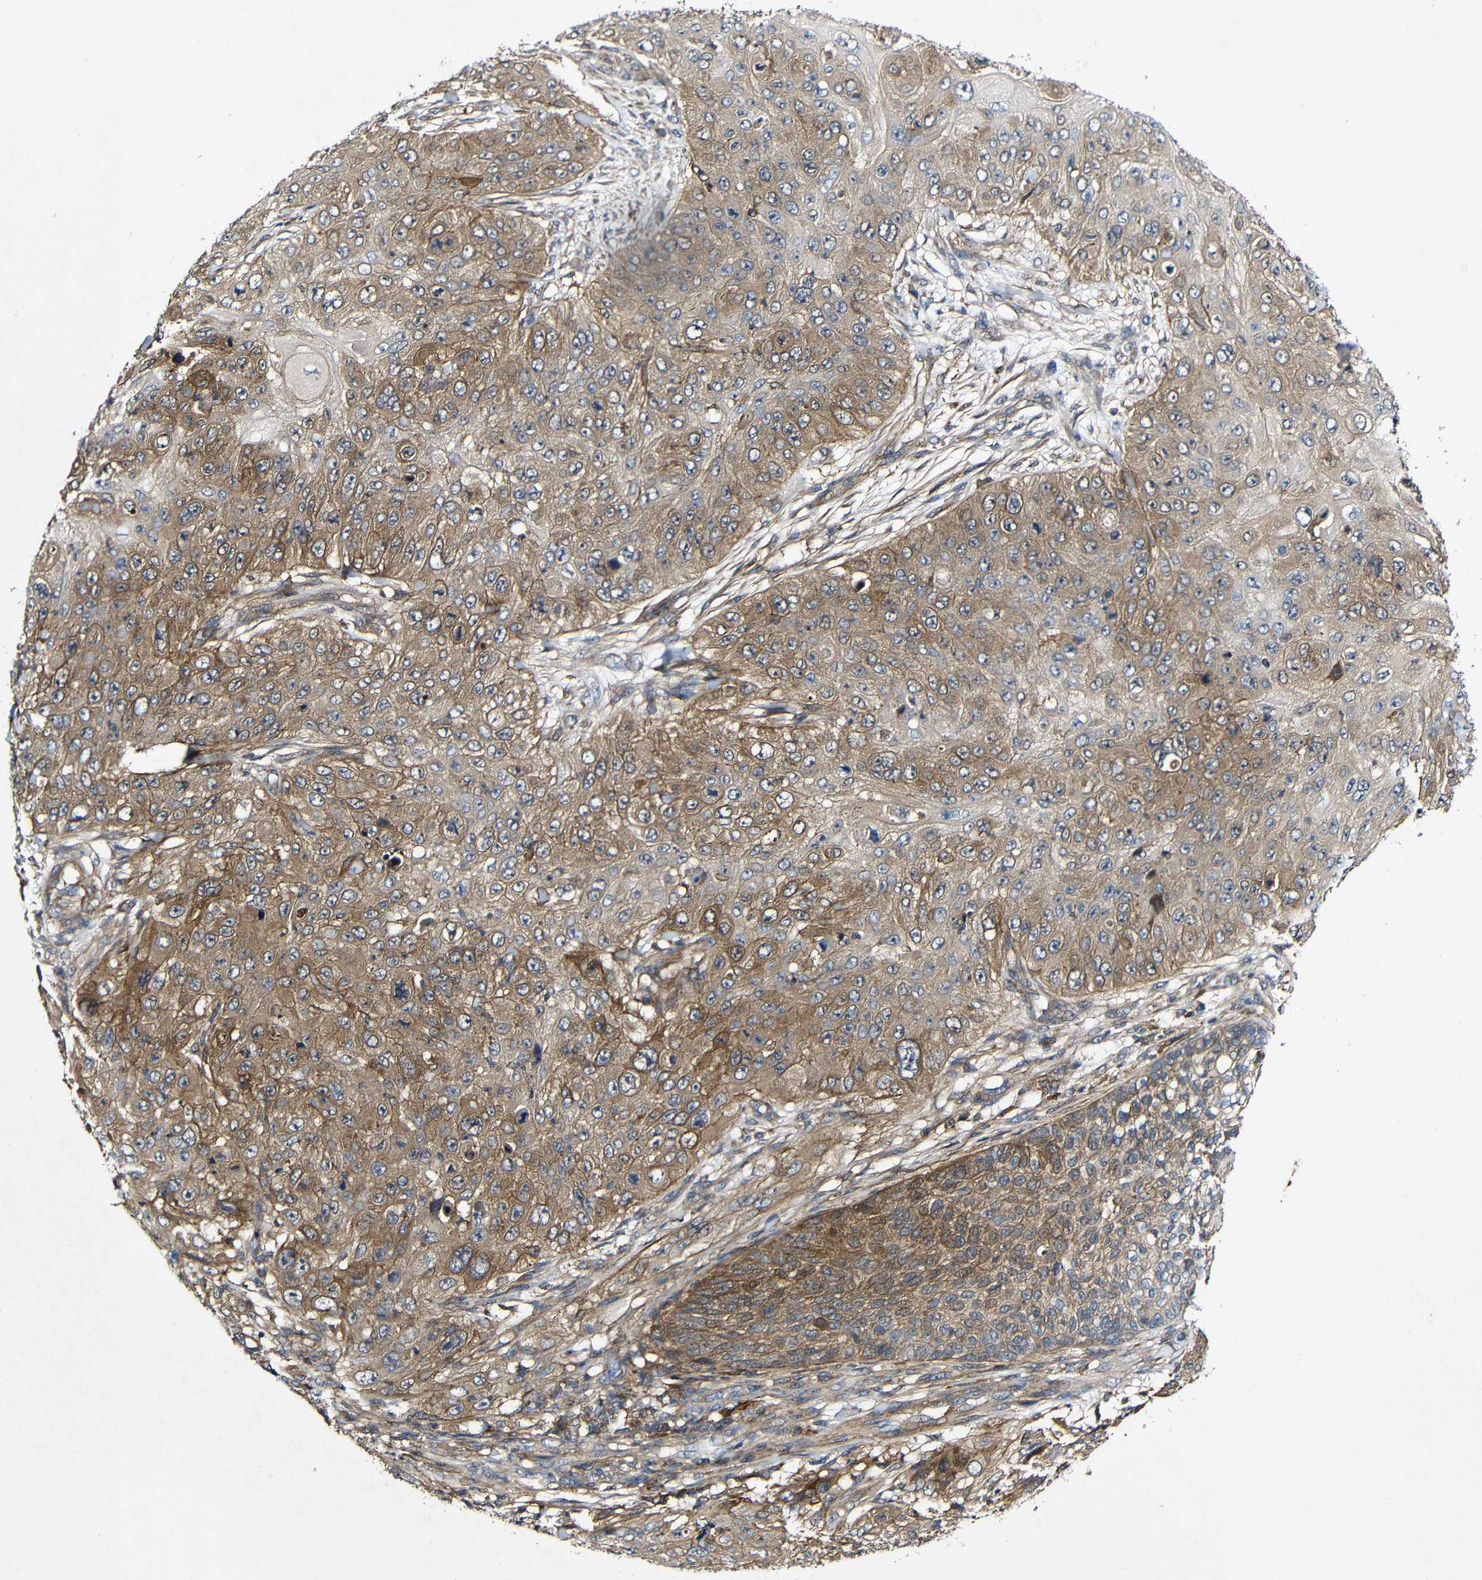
{"staining": {"intensity": "moderate", "quantity": ">75%", "location": "cytoplasmic/membranous"}, "tissue": "skin cancer", "cell_type": "Tumor cells", "image_type": "cancer", "snomed": [{"axis": "morphology", "description": "Squamous cell carcinoma, NOS"}, {"axis": "topography", "description": "Skin"}], "caption": "Tumor cells display moderate cytoplasmic/membranous staining in about >75% of cells in skin squamous cell carcinoma. (Brightfield microscopy of DAB IHC at high magnification).", "gene": "GSDME", "patient": {"sex": "female", "age": 80}}